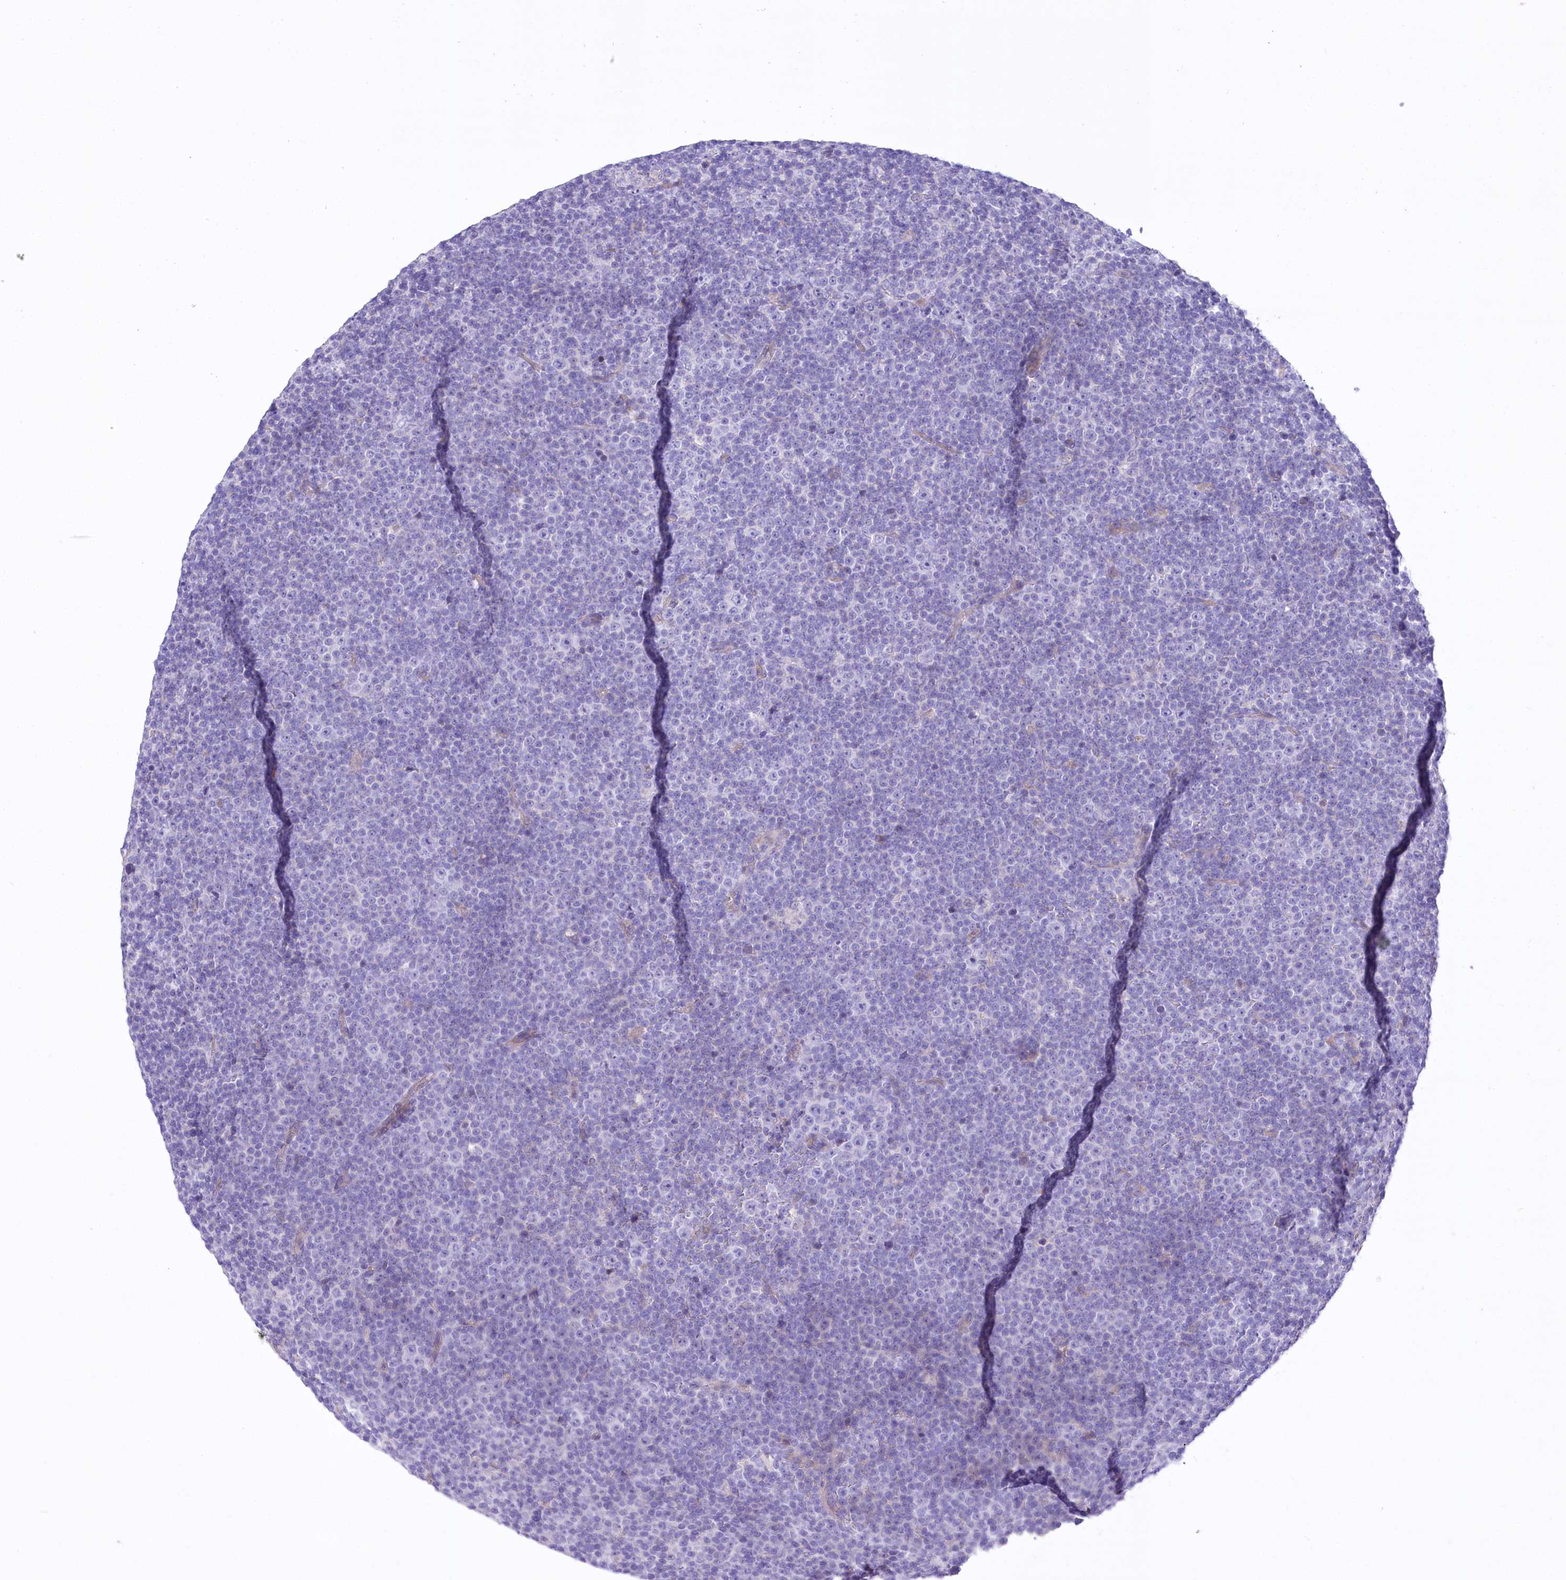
{"staining": {"intensity": "negative", "quantity": "none", "location": "none"}, "tissue": "lymphoma", "cell_type": "Tumor cells", "image_type": "cancer", "snomed": [{"axis": "morphology", "description": "Malignant lymphoma, non-Hodgkin's type, Low grade"}, {"axis": "topography", "description": "Lymph node"}], "caption": "Immunohistochemistry (IHC) photomicrograph of neoplastic tissue: human lymphoma stained with DAB exhibits no significant protein staining in tumor cells.", "gene": "CEP164", "patient": {"sex": "female", "age": 67}}